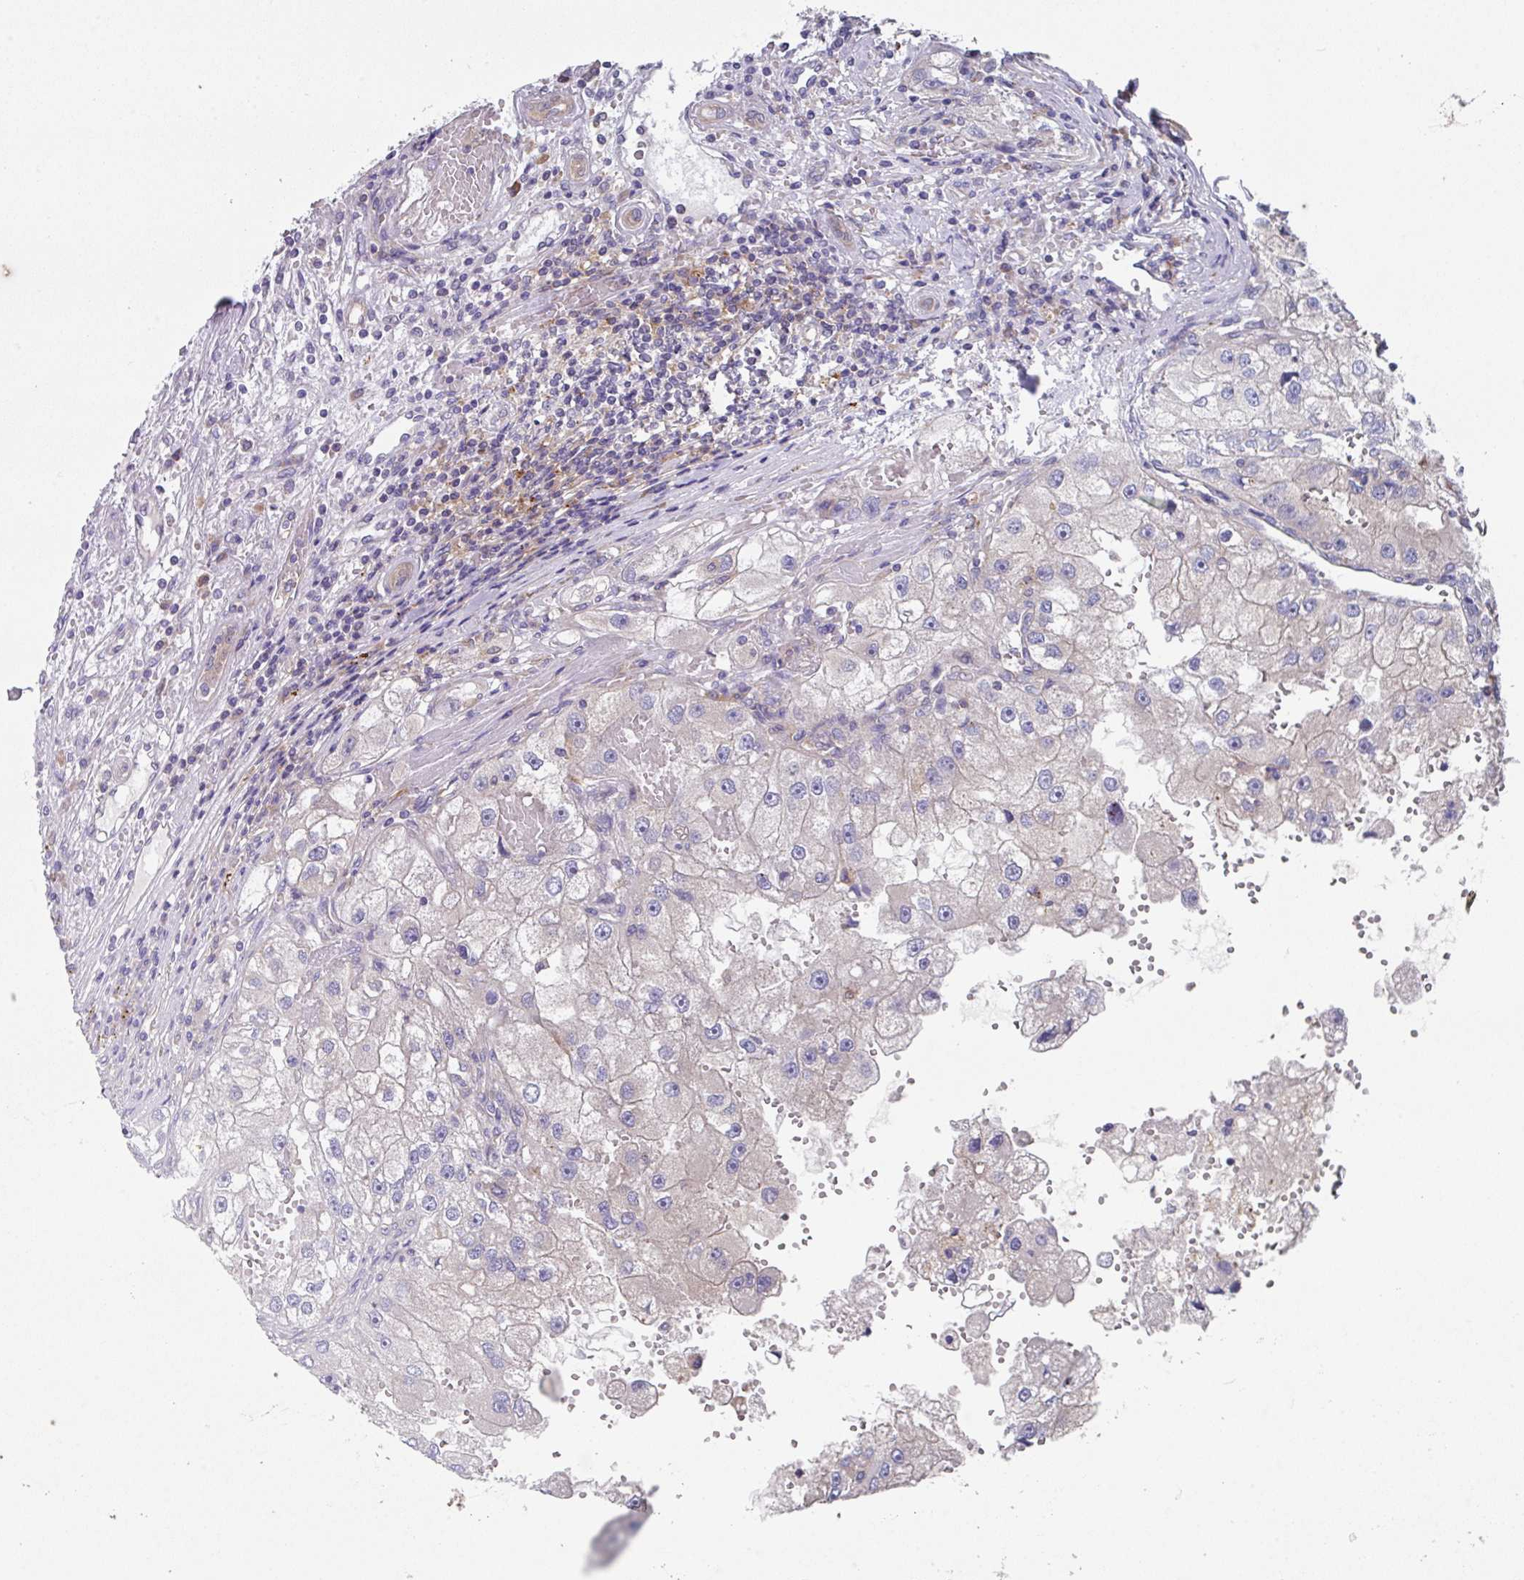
{"staining": {"intensity": "negative", "quantity": "none", "location": "none"}, "tissue": "renal cancer", "cell_type": "Tumor cells", "image_type": "cancer", "snomed": [{"axis": "morphology", "description": "Adenocarcinoma, NOS"}, {"axis": "topography", "description": "Kidney"}], "caption": "Histopathology image shows no protein expression in tumor cells of renal cancer tissue.", "gene": "EIF4B", "patient": {"sex": "male", "age": 63}}